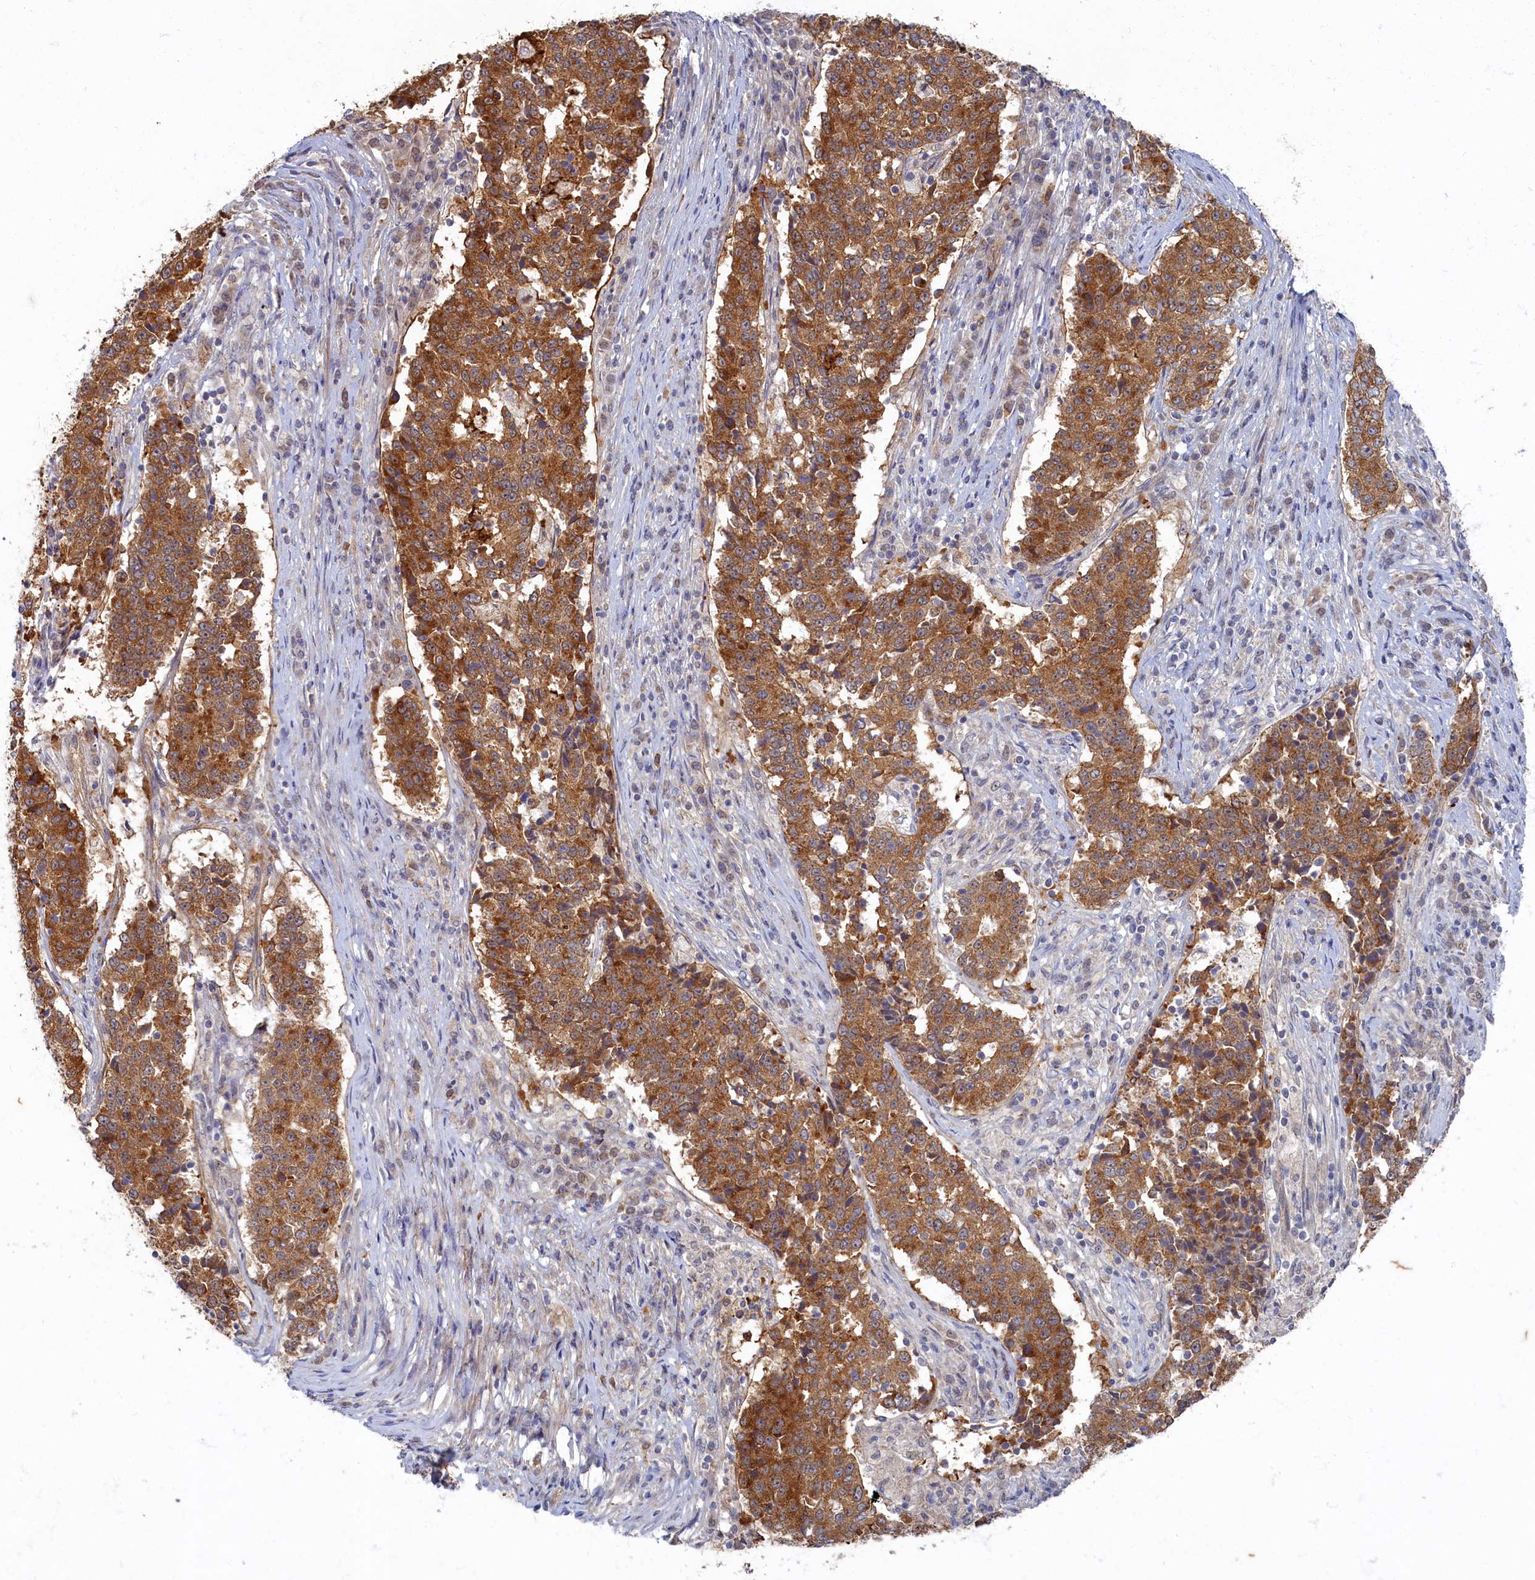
{"staining": {"intensity": "moderate", "quantity": ">75%", "location": "cytoplasmic/membranous"}, "tissue": "stomach cancer", "cell_type": "Tumor cells", "image_type": "cancer", "snomed": [{"axis": "morphology", "description": "Adenocarcinoma, NOS"}, {"axis": "topography", "description": "Stomach"}], "caption": "Tumor cells display medium levels of moderate cytoplasmic/membranous staining in about >75% of cells in human adenocarcinoma (stomach).", "gene": "WDR59", "patient": {"sex": "male", "age": 59}}